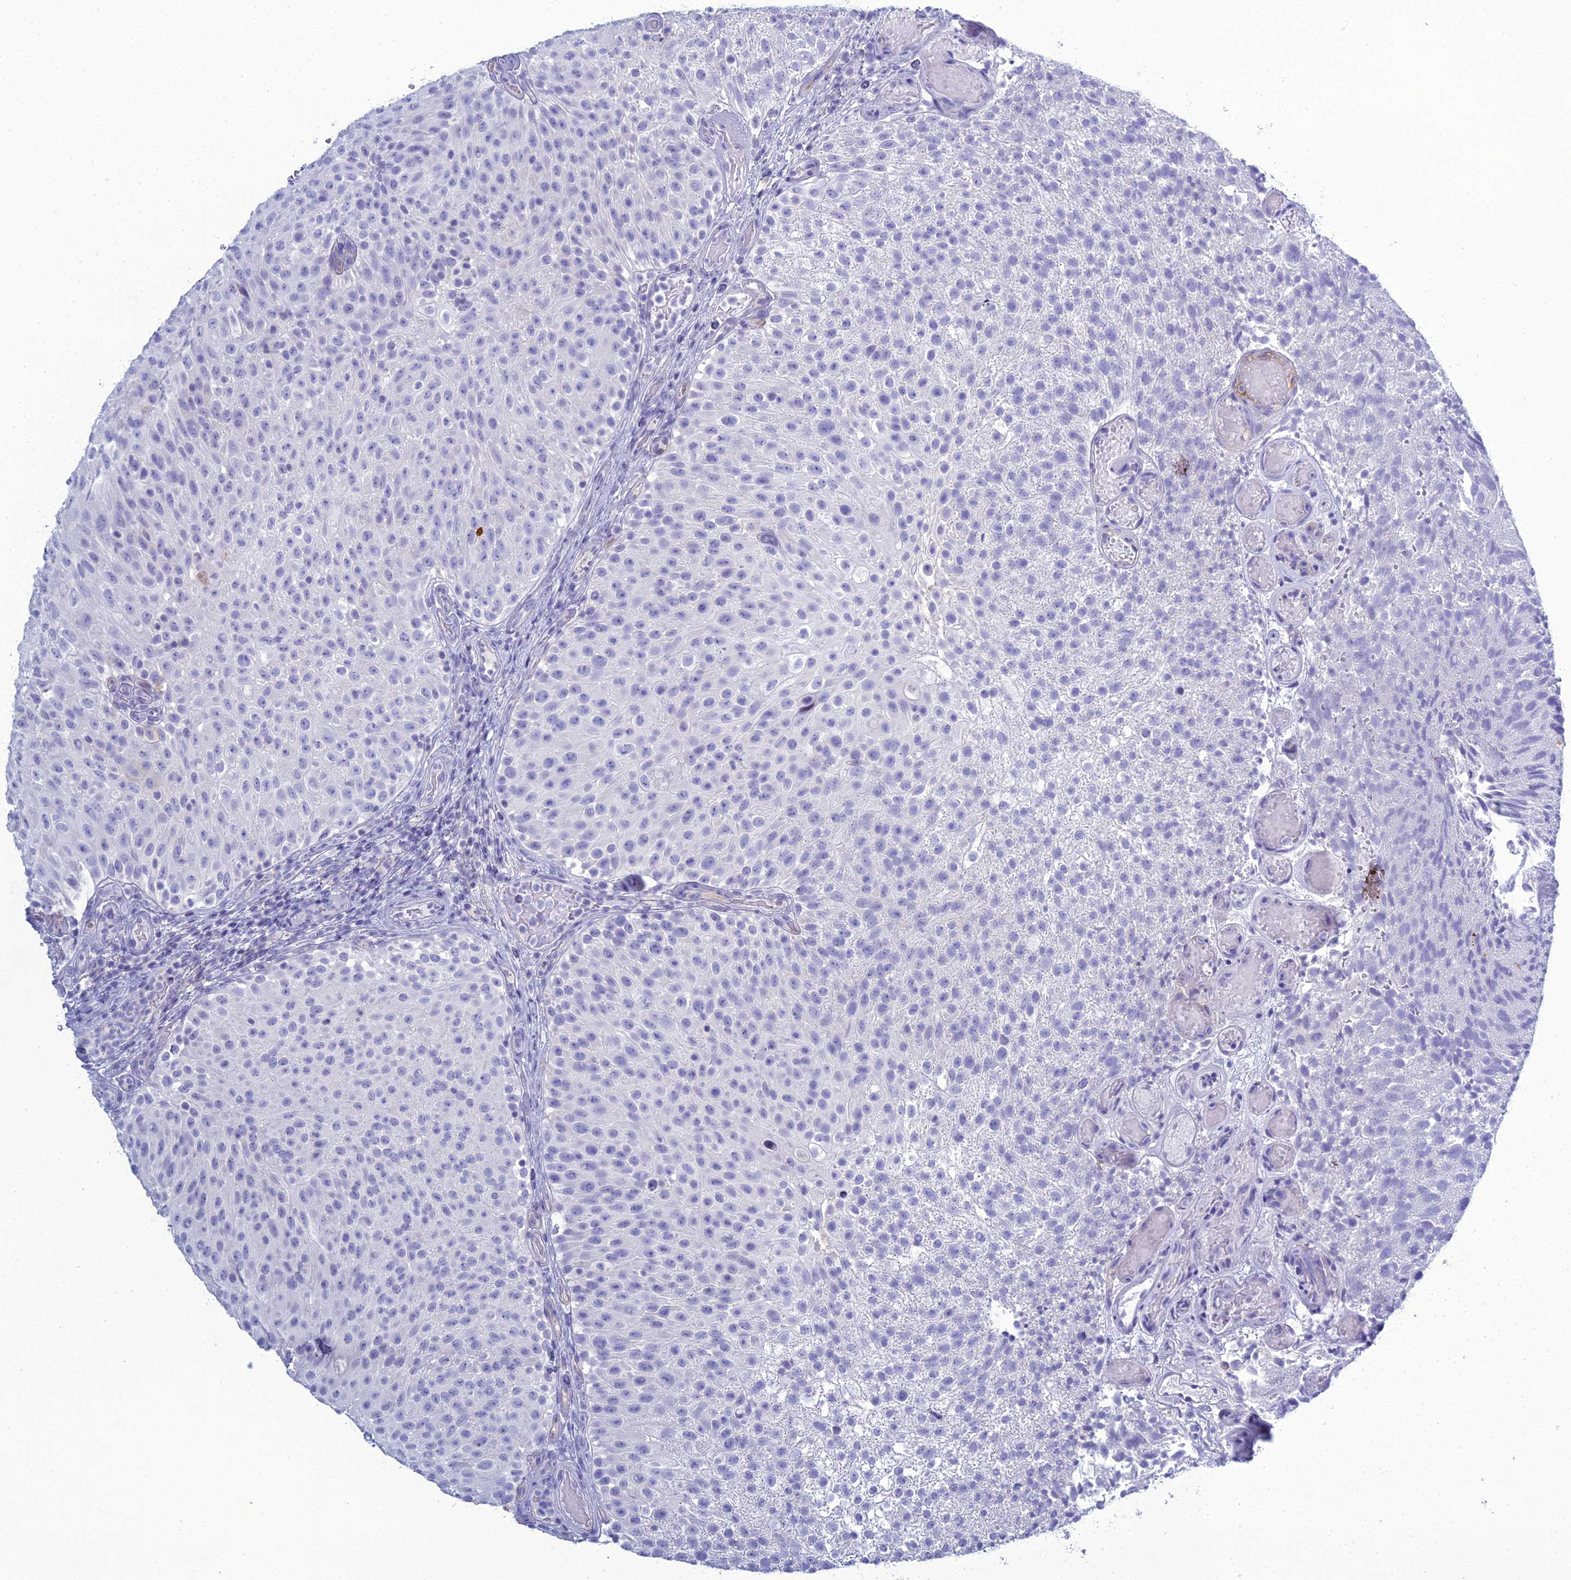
{"staining": {"intensity": "negative", "quantity": "none", "location": "none"}, "tissue": "urothelial cancer", "cell_type": "Tumor cells", "image_type": "cancer", "snomed": [{"axis": "morphology", "description": "Urothelial carcinoma, Low grade"}, {"axis": "topography", "description": "Urinary bladder"}], "caption": "Urothelial carcinoma (low-grade) was stained to show a protein in brown. There is no significant expression in tumor cells.", "gene": "ACE", "patient": {"sex": "male", "age": 78}}